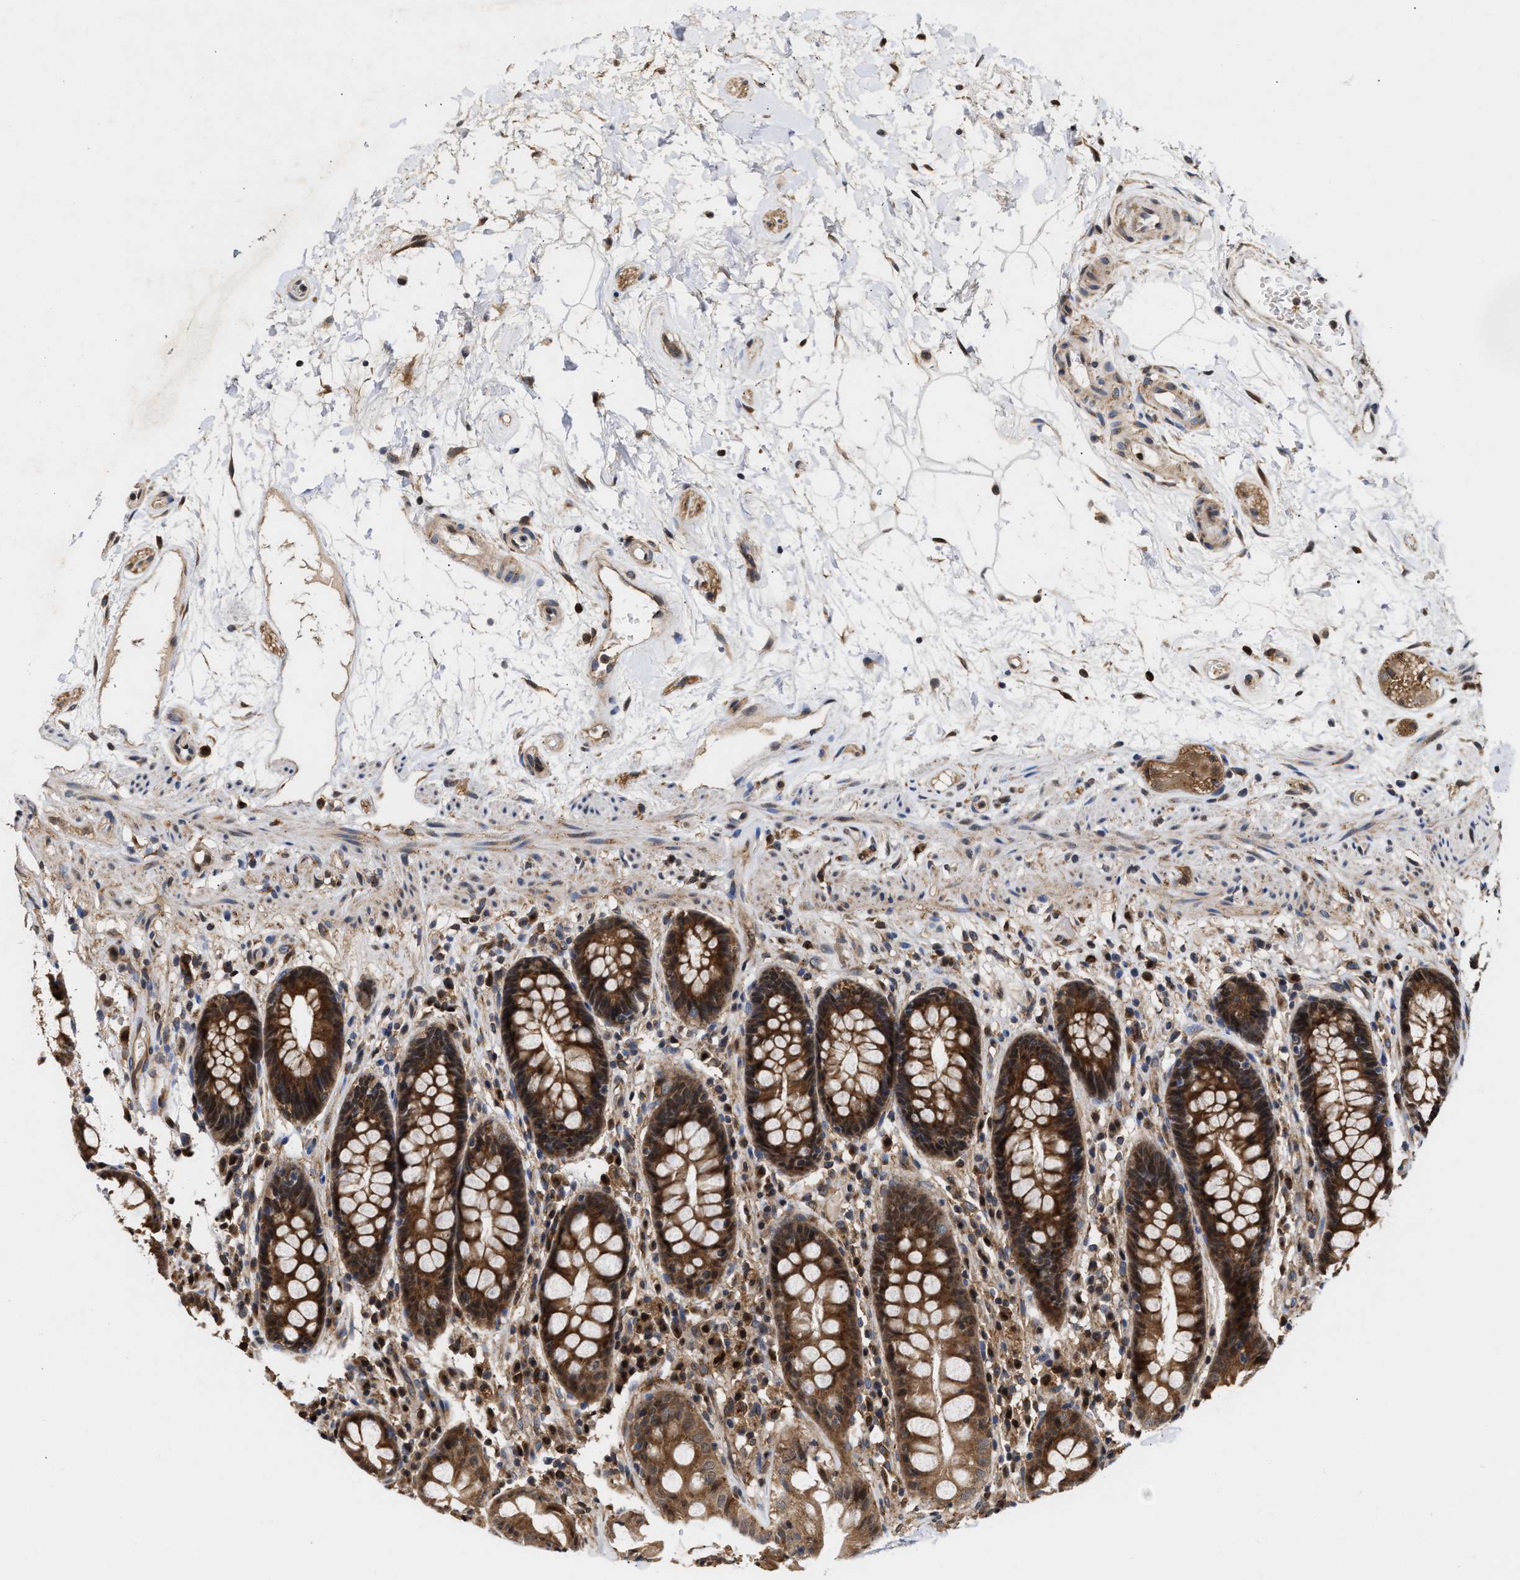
{"staining": {"intensity": "strong", "quantity": ">75%", "location": "cytoplasmic/membranous"}, "tissue": "rectum", "cell_type": "Glandular cells", "image_type": "normal", "snomed": [{"axis": "morphology", "description": "Normal tissue, NOS"}, {"axis": "topography", "description": "Rectum"}], "caption": "Immunohistochemistry micrograph of benign rectum stained for a protein (brown), which reveals high levels of strong cytoplasmic/membranous expression in approximately >75% of glandular cells.", "gene": "CLIP2", "patient": {"sex": "male", "age": 64}}